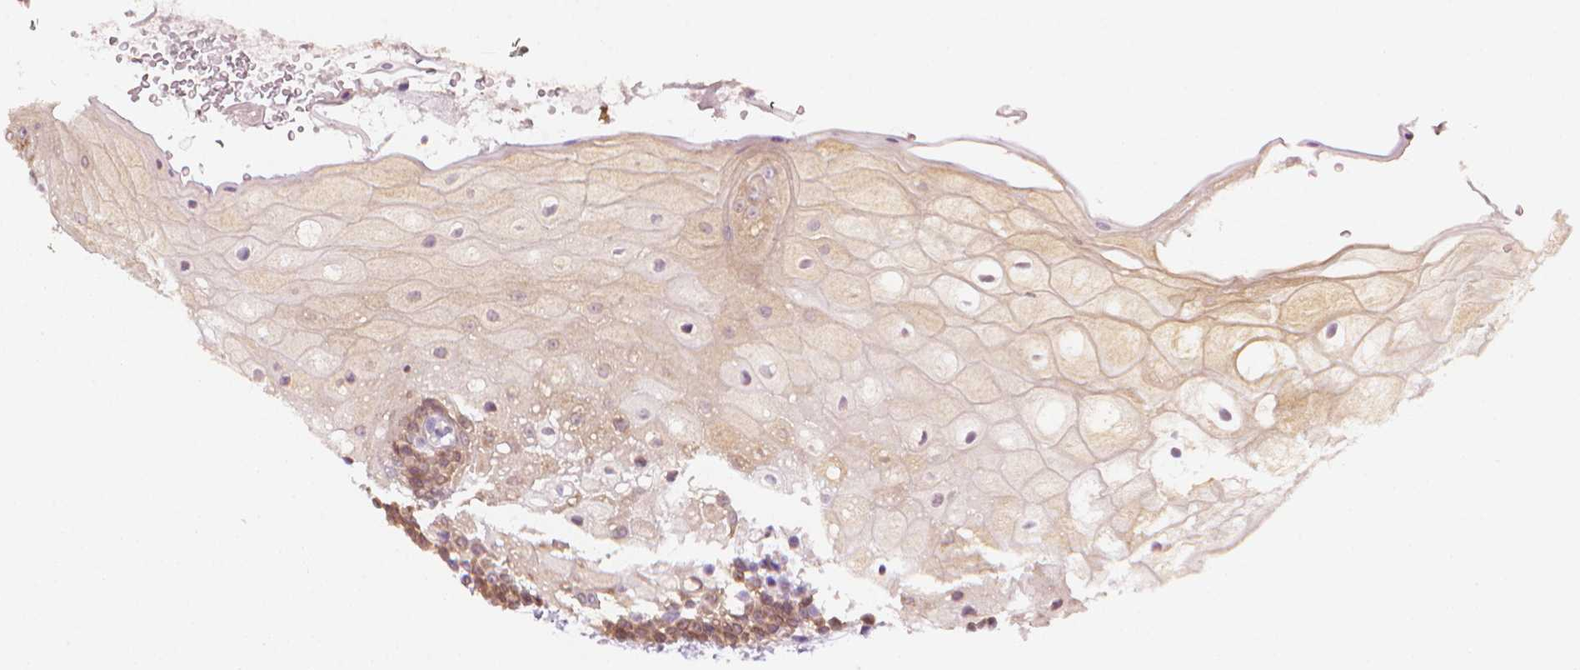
{"staining": {"intensity": "moderate", "quantity": "<25%", "location": "cytoplasmic/membranous"}, "tissue": "oral mucosa", "cell_type": "Squamous epithelial cells", "image_type": "normal", "snomed": [{"axis": "morphology", "description": "Normal tissue, NOS"}, {"axis": "morphology", "description": "Squamous cell carcinoma, NOS"}, {"axis": "topography", "description": "Oral tissue"}, {"axis": "topography", "description": "Head-Neck"}], "caption": "Immunohistochemistry (IHC) (DAB (3,3'-diaminobenzidine)) staining of unremarkable oral mucosa shows moderate cytoplasmic/membranous protein expression in about <25% of squamous epithelial cells.", "gene": "SHMT1", "patient": {"sex": "male", "age": 69}}